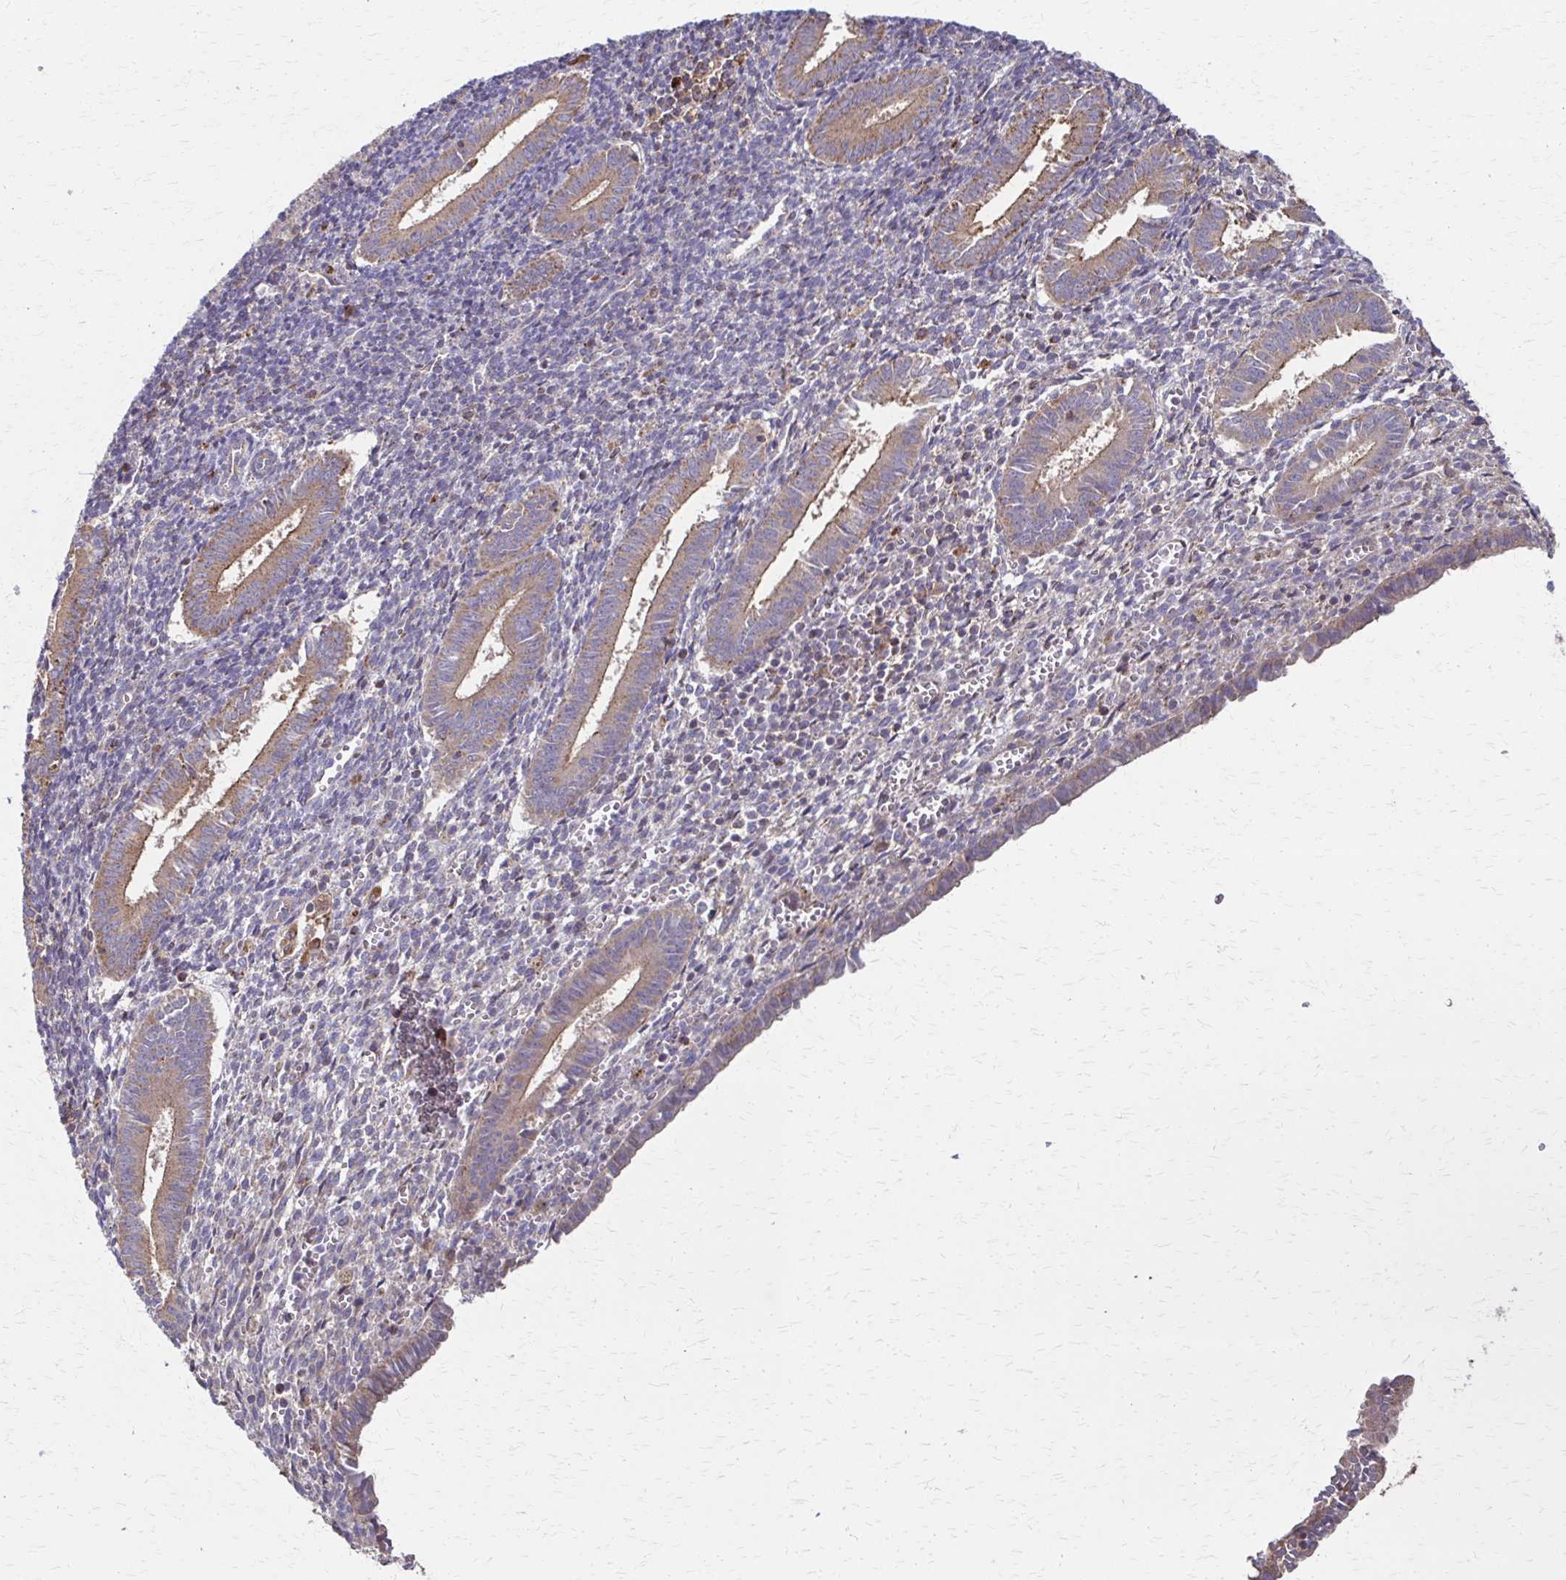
{"staining": {"intensity": "moderate", "quantity": "<25%", "location": "cytoplasmic/membranous"}, "tissue": "endometrium", "cell_type": "Cells in endometrial stroma", "image_type": "normal", "snomed": [{"axis": "morphology", "description": "Normal tissue, NOS"}, {"axis": "topography", "description": "Endometrium"}], "caption": "Immunohistochemical staining of normal human endometrium reveals <25% levels of moderate cytoplasmic/membranous protein expression in approximately <25% of cells in endometrial stroma. (Stains: DAB in brown, nuclei in blue, Microscopy: brightfield microscopy at high magnification).", "gene": "EEF2", "patient": {"sex": "female", "age": 25}}